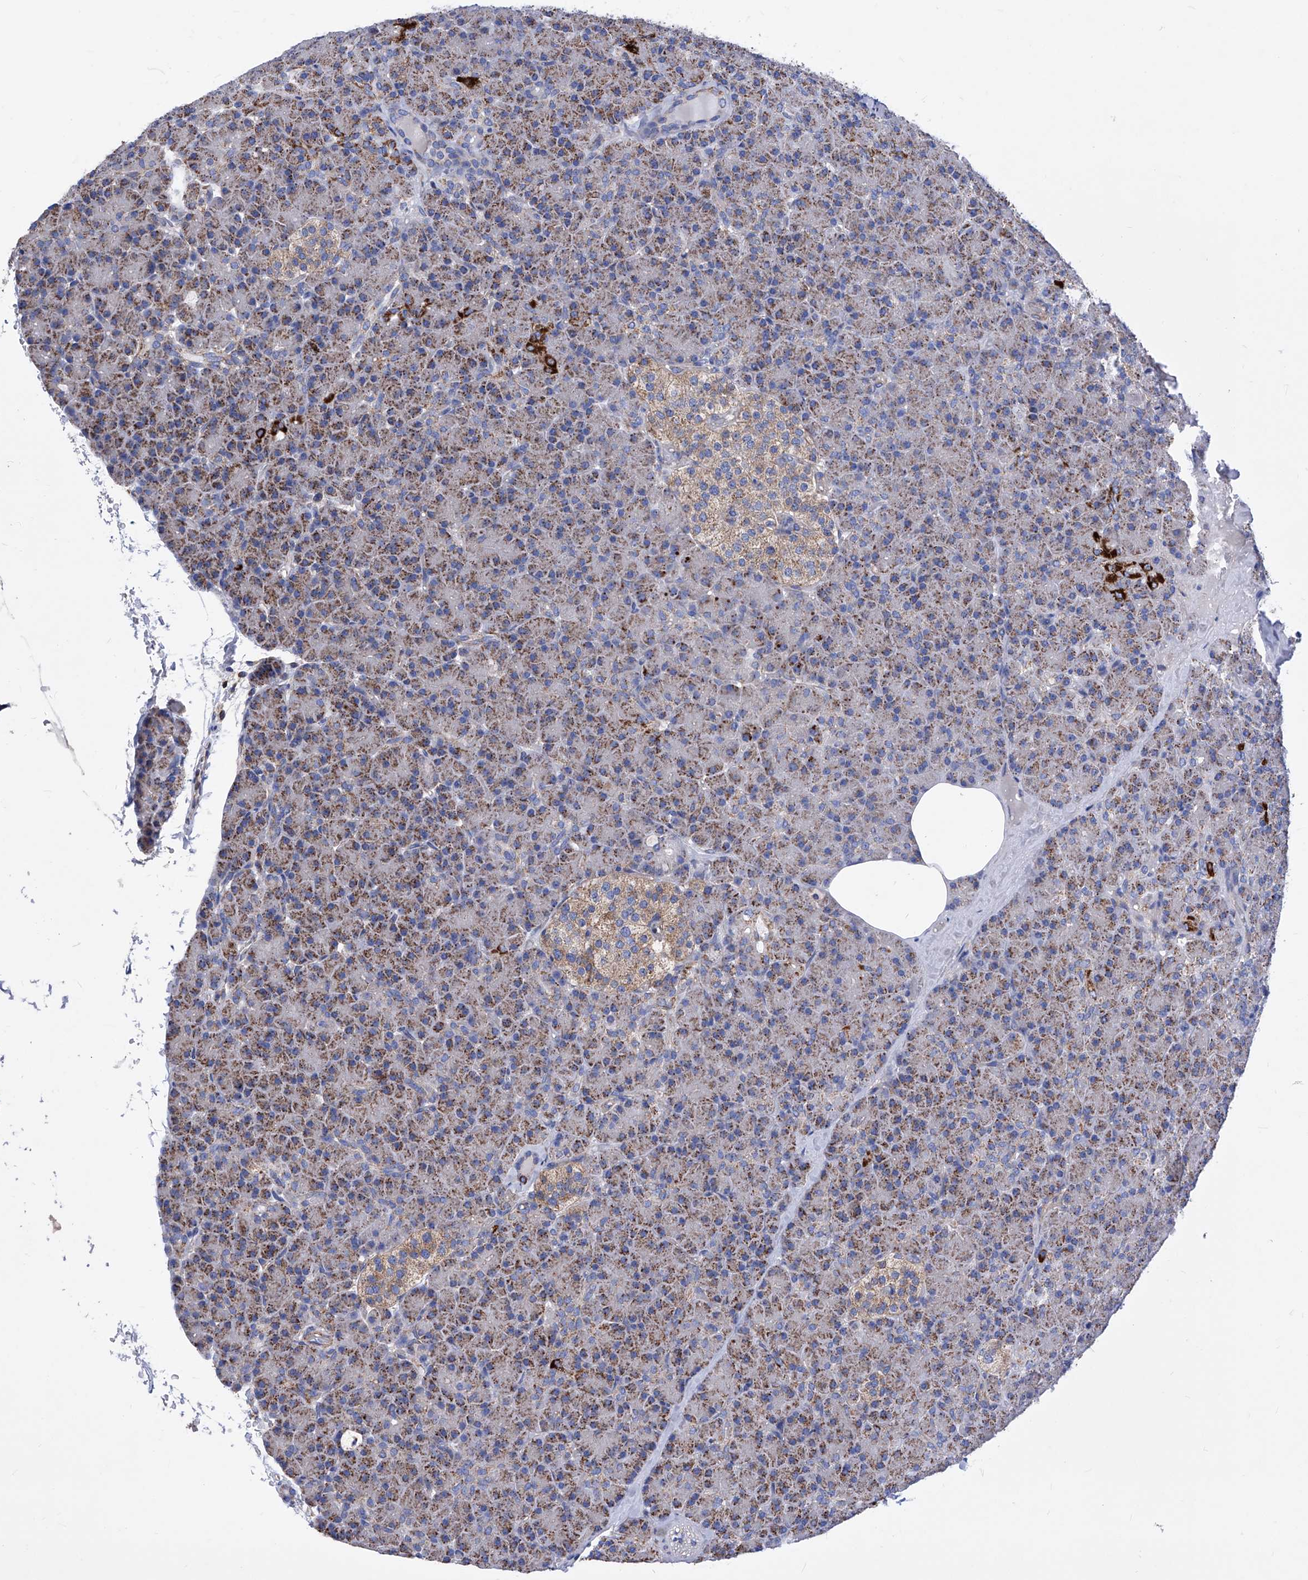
{"staining": {"intensity": "strong", "quantity": "25%-75%", "location": "cytoplasmic/membranous"}, "tissue": "pancreas", "cell_type": "Exocrine glandular cells", "image_type": "normal", "snomed": [{"axis": "morphology", "description": "Normal tissue, NOS"}, {"axis": "topography", "description": "Pancreas"}], "caption": "Pancreas stained with DAB immunohistochemistry (IHC) exhibits high levels of strong cytoplasmic/membranous staining in about 25%-75% of exocrine glandular cells.", "gene": "HRNR", "patient": {"sex": "female", "age": 43}}